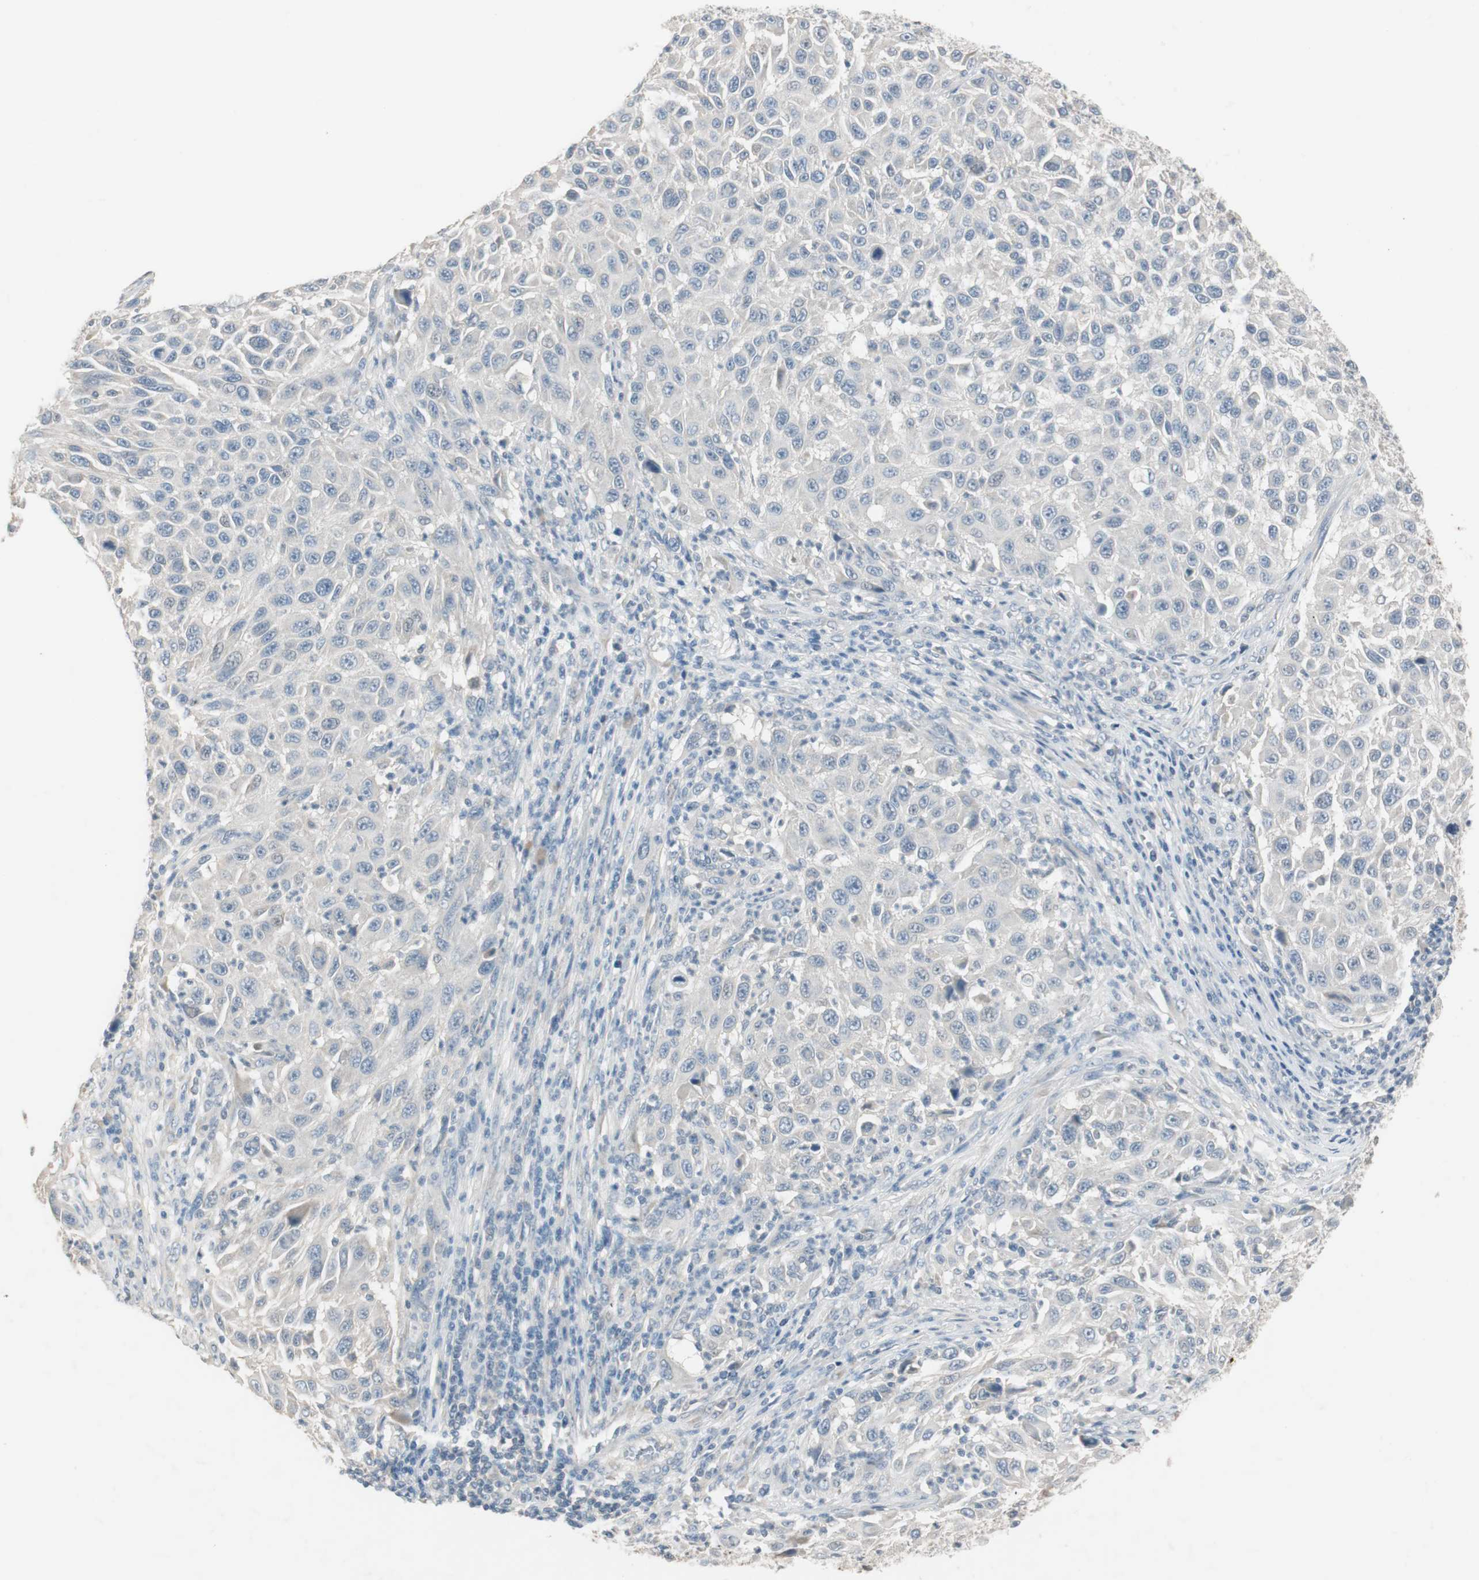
{"staining": {"intensity": "negative", "quantity": "none", "location": "none"}, "tissue": "melanoma", "cell_type": "Tumor cells", "image_type": "cancer", "snomed": [{"axis": "morphology", "description": "Malignant melanoma, Metastatic site"}, {"axis": "topography", "description": "Lymph node"}], "caption": "Immunohistochemistry (IHC) photomicrograph of melanoma stained for a protein (brown), which reveals no staining in tumor cells.", "gene": "KHK", "patient": {"sex": "male", "age": 61}}